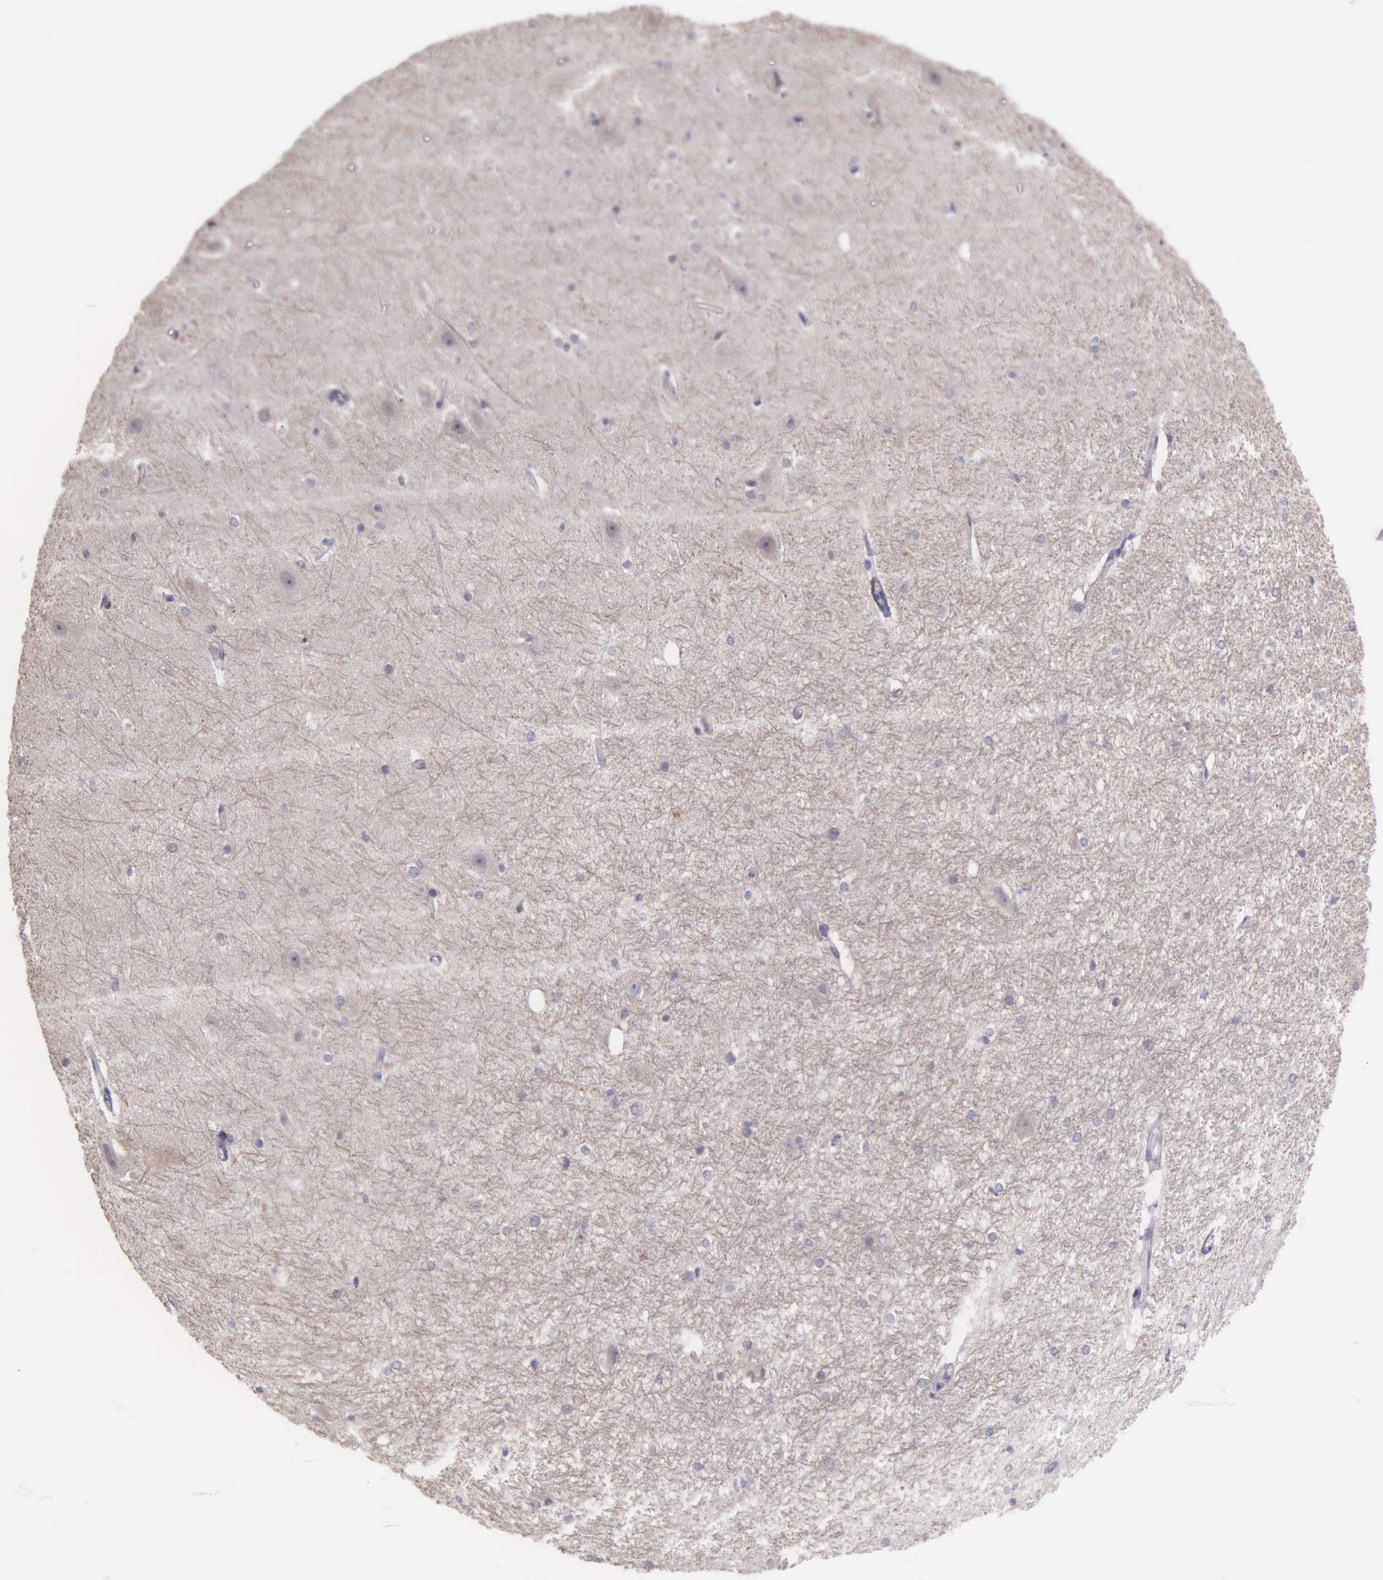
{"staining": {"intensity": "negative", "quantity": "none", "location": "none"}, "tissue": "hippocampus", "cell_type": "Glial cells", "image_type": "normal", "snomed": [{"axis": "morphology", "description": "Normal tissue, NOS"}, {"axis": "topography", "description": "Hippocampus"}], "caption": "The photomicrograph displays no significant expression in glial cells of hippocampus. (DAB (3,3'-diaminobenzidine) immunohistochemistry (IHC) with hematoxylin counter stain).", "gene": "MCM5", "patient": {"sex": "female", "age": 19}}